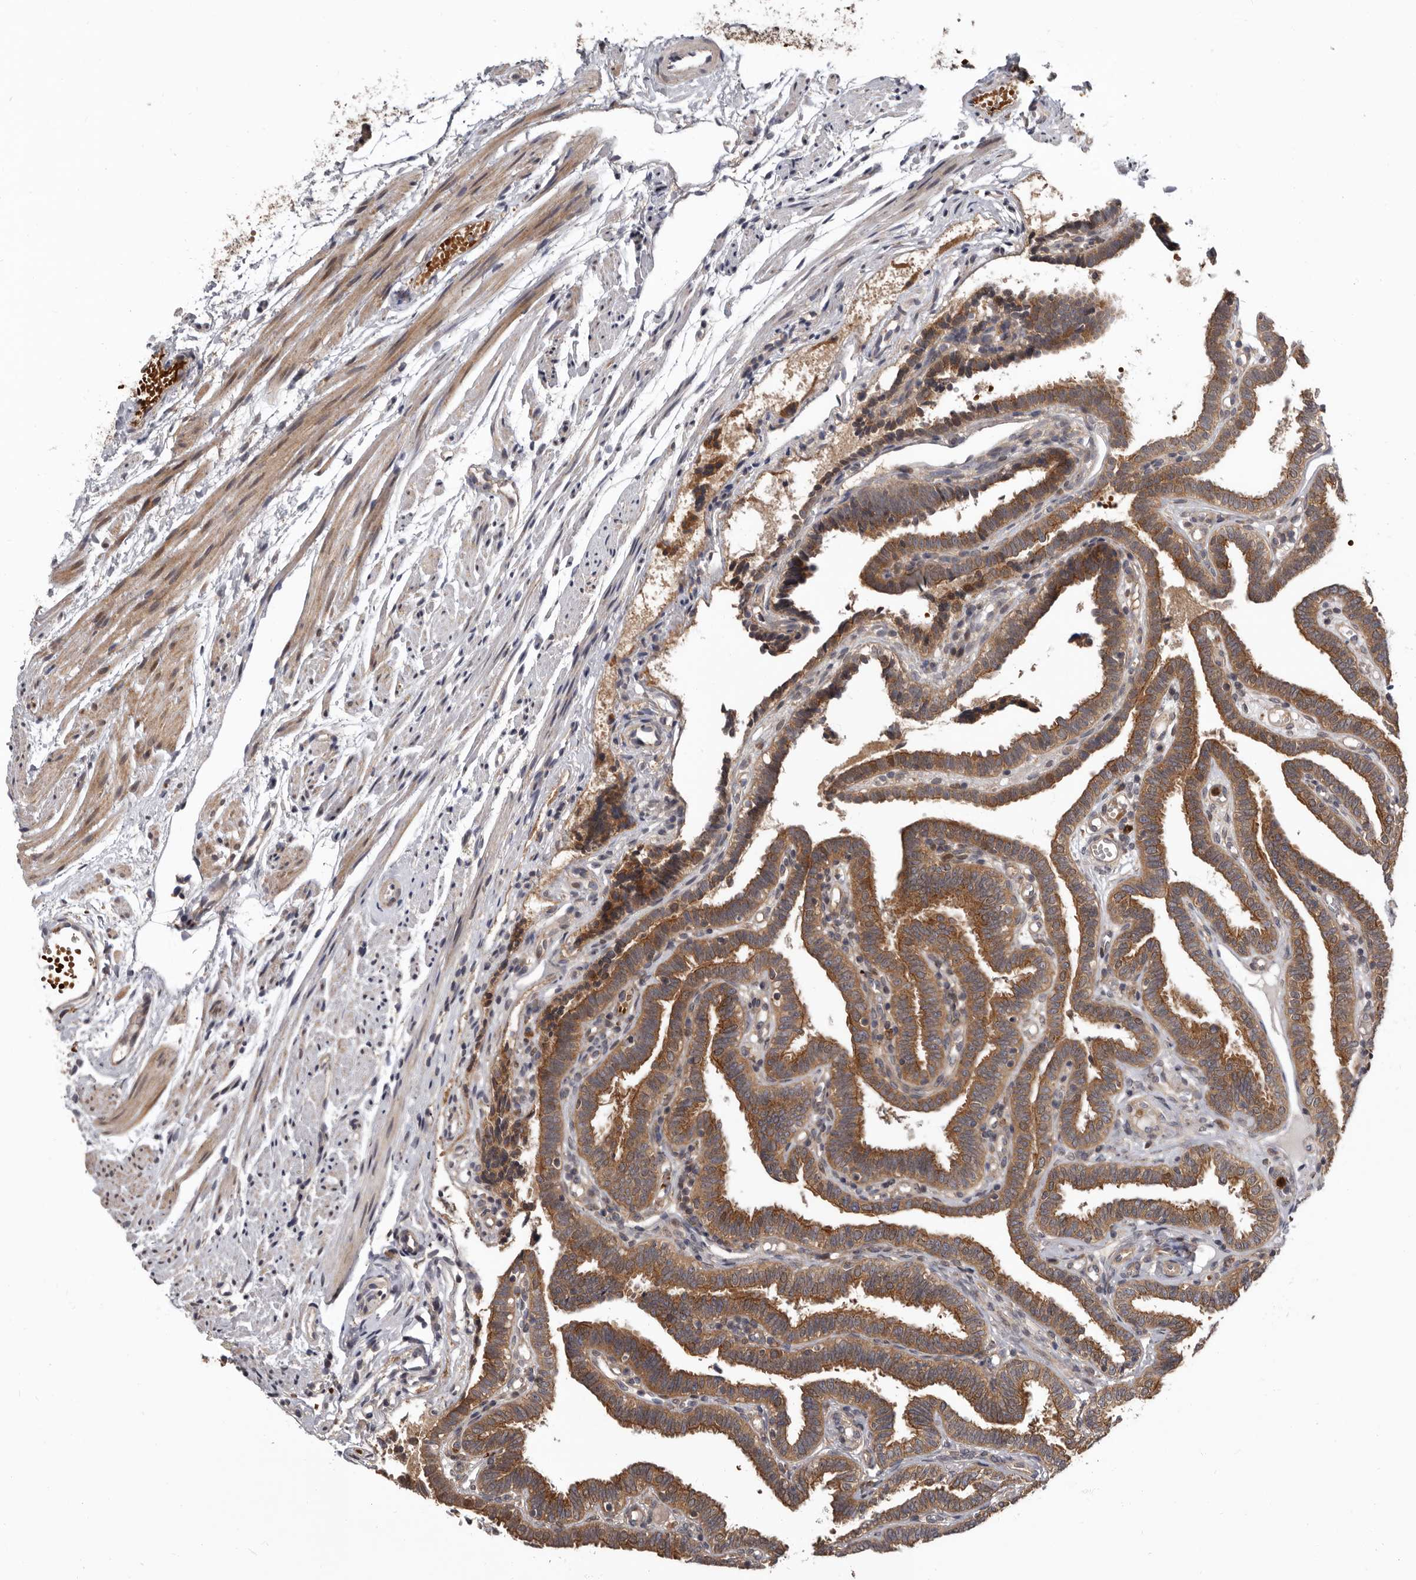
{"staining": {"intensity": "strong", "quantity": ">75%", "location": "cytoplasmic/membranous"}, "tissue": "fallopian tube", "cell_type": "Glandular cells", "image_type": "normal", "snomed": [{"axis": "morphology", "description": "Normal tissue, NOS"}, {"axis": "topography", "description": "Fallopian tube"}], "caption": "Immunohistochemical staining of normal human fallopian tube displays high levels of strong cytoplasmic/membranous positivity in approximately >75% of glandular cells.", "gene": "FGFR4", "patient": {"sex": "female", "age": 39}}